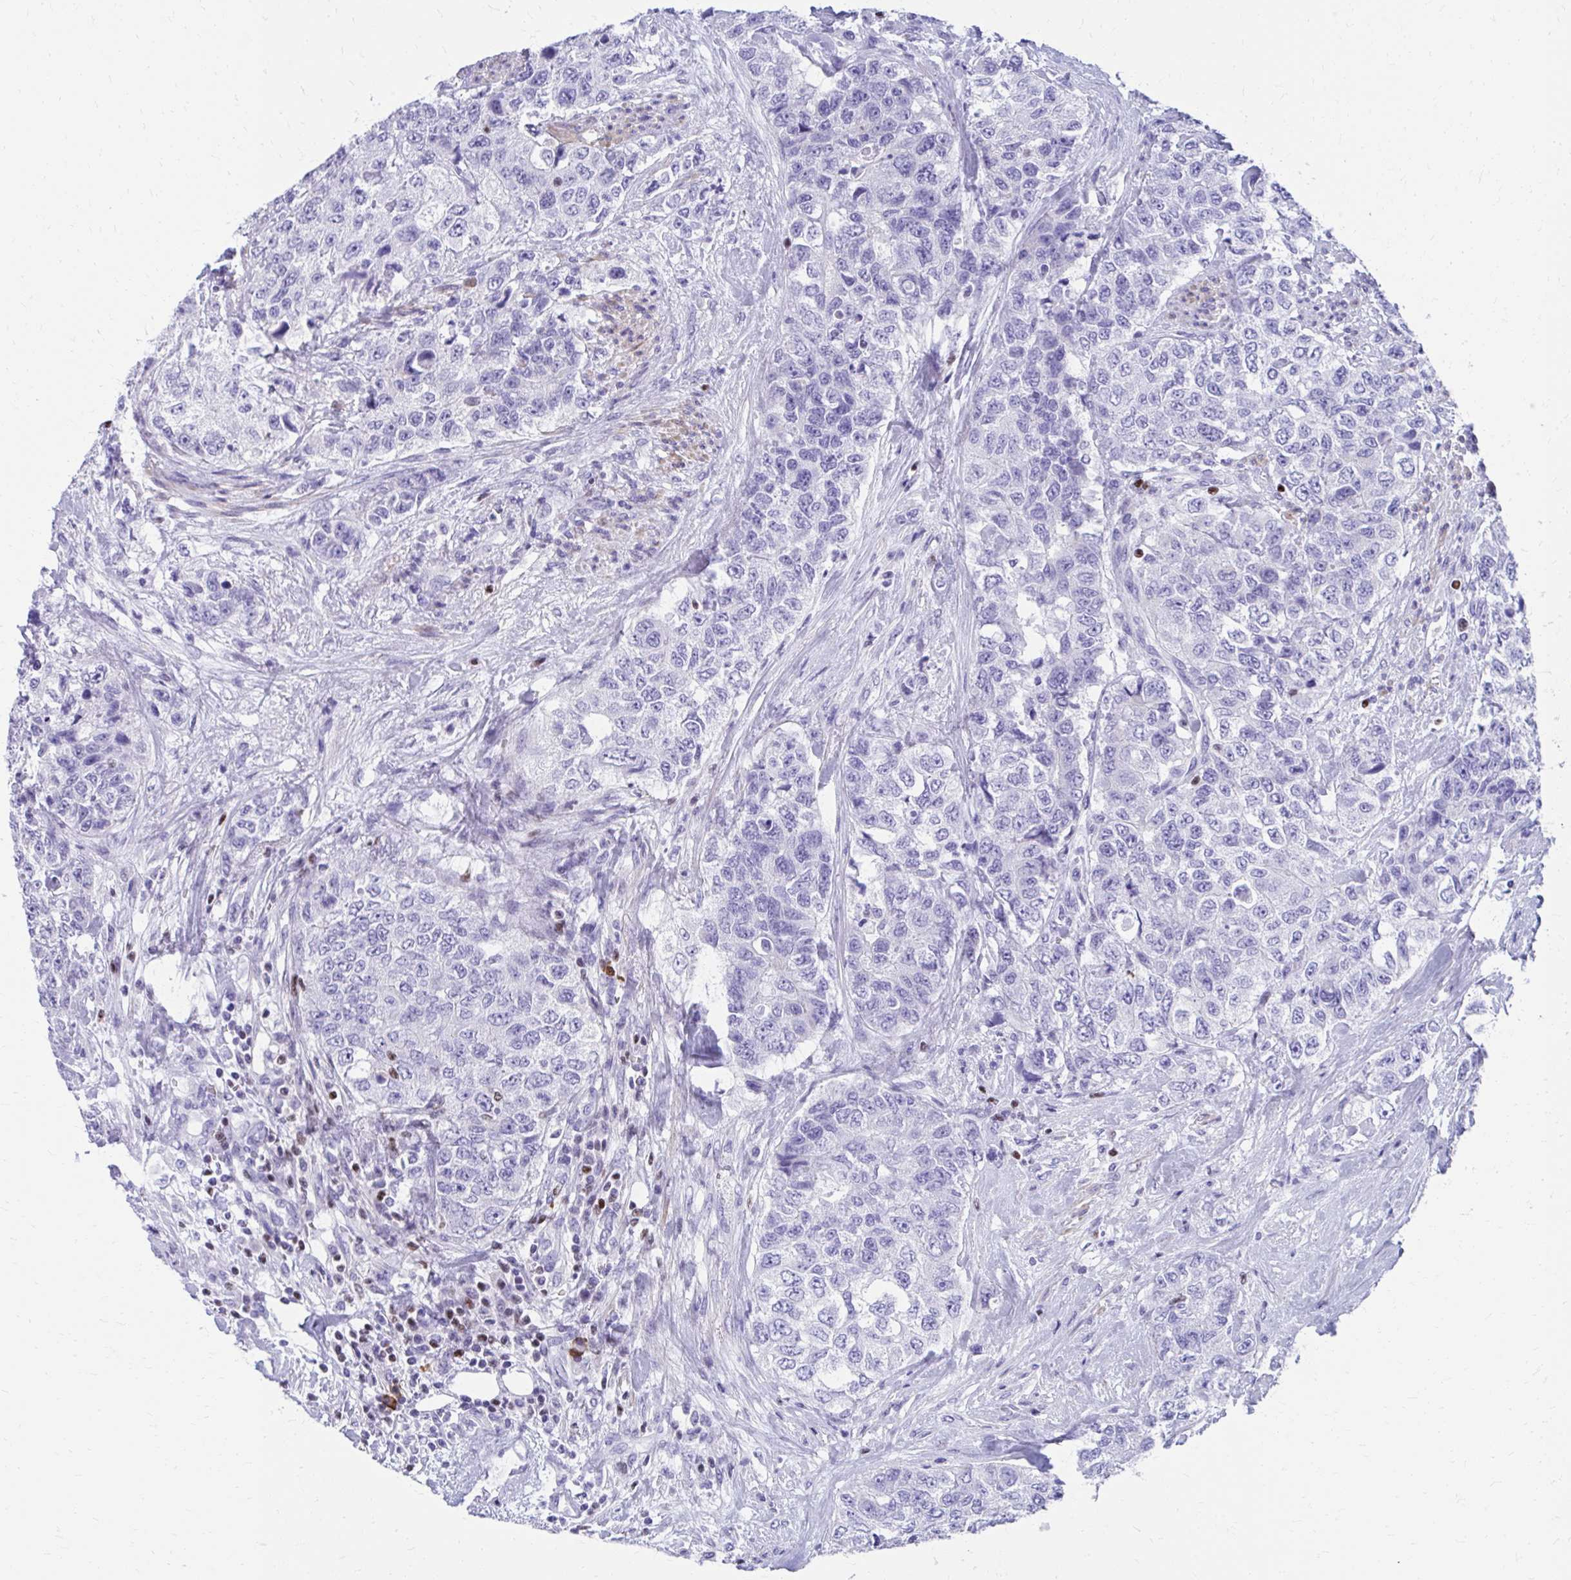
{"staining": {"intensity": "negative", "quantity": "none", "location": "none"}, "tissue": "urothelial cancer", "cell_type": "Tumor cells", "image_type": "cancer", "snomed": [{"axis": "morphology", "description": "Urothelial carcinoma, High grade"}, {"axis": "topography", "description": "Urinary bladder"}], "caption": "Immunohistochemistry image of neoplastic tissue: high-grade urothelial carcinoma stained with DAB exhibits no significant protein positivity in tumor cells. (DAB immunohistochemistry with hematoxylin counter stain).", "gene": "RUNX3", "patient": {"sex": "female", "age": 78}}